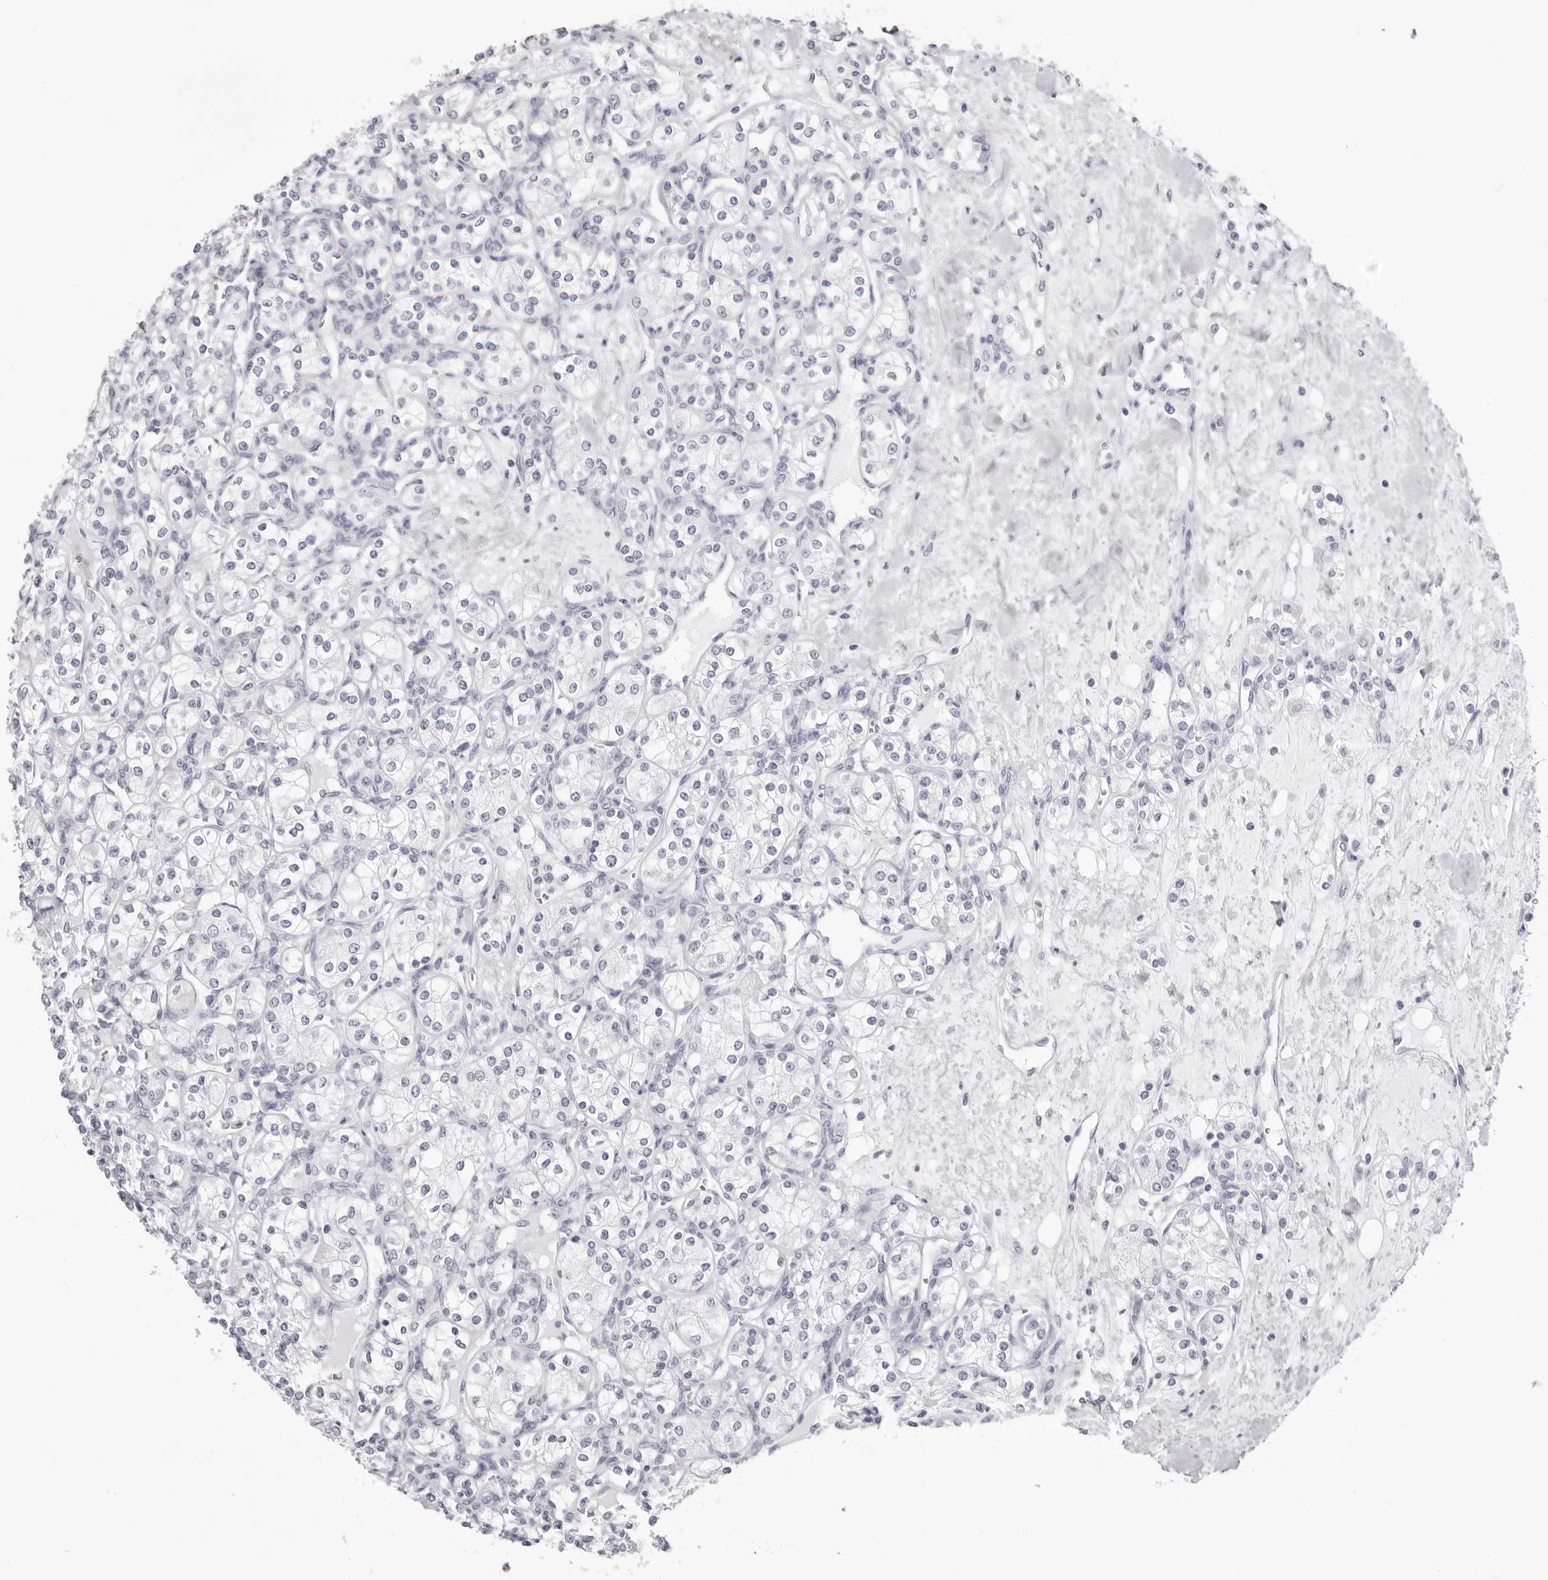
{"staining": {"intensity": "negative", "quantity": "none", "location": "none"}, "tissue": "renal cancer", "cell_type": "Tumor cells", "image_type": "cancer", "snomed": [{"axis": "morphology", "description": "Adenocarcinoma, NOS"}, {"axis": "topography", "description": "Kidney"}], "caption": "Immunohistochemistry (IHC) photomicrograph of neoplastic tissue: human renal cancer stained with DAB (3,3'-diaminobenzidine) shows no significant protein positivity in tumor cells.", "gene": "INSL3", "patient": {"sex": "male", "age": 77}}